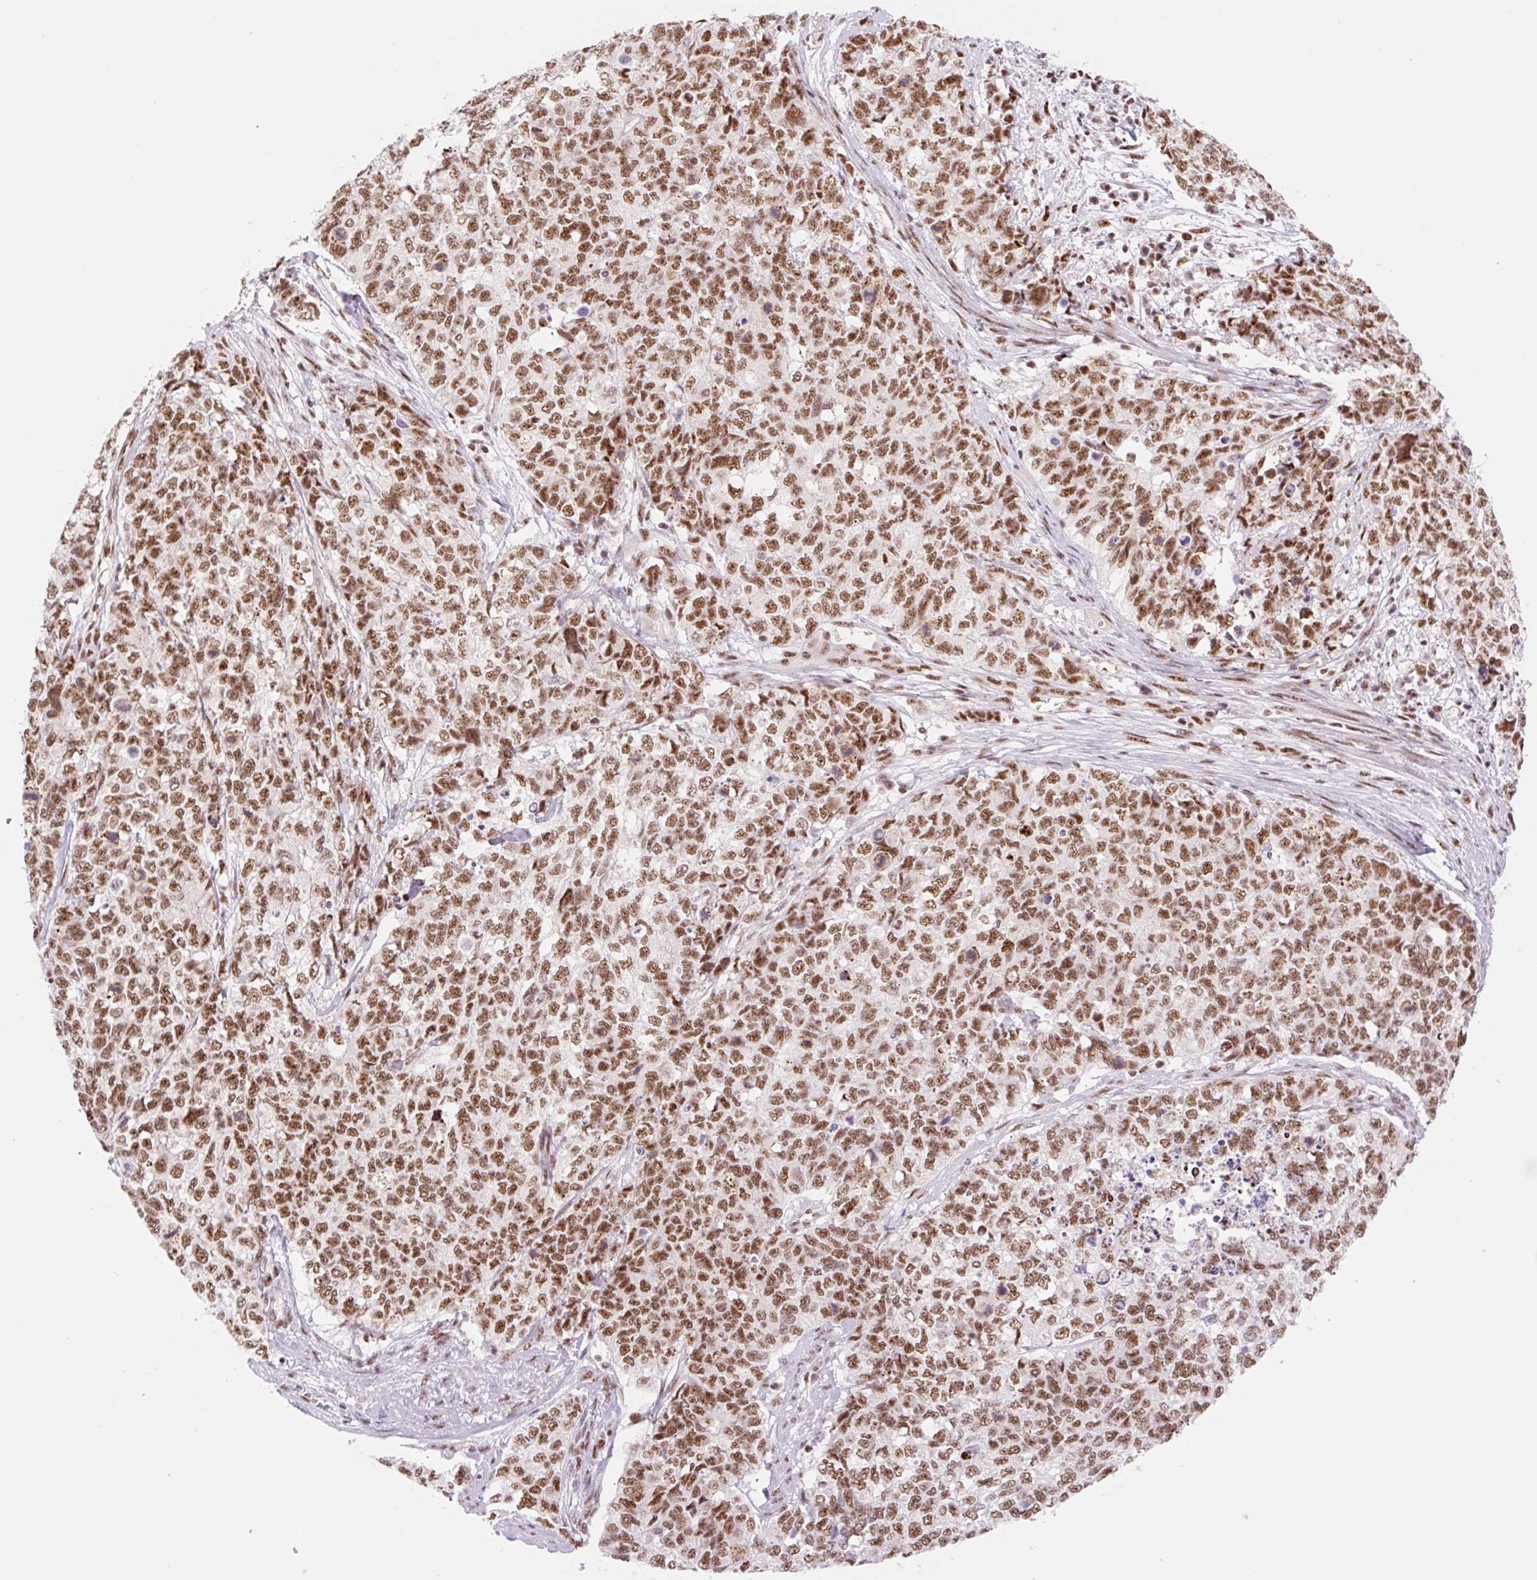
{"staining": {"intensity": "strong", "quantity": ">75%", "location": "nuclear"}, "tissue": "cervical cancer", "cell_type": "Tumor cells", "image_type": "cancer", "snomed": [{"axis": "morphology", "description": "Squamous cell carcinoma, NOS"}, {"axis": "topography", "description": "Cervix"}], "caption": "This micrograph demonstrates cervical cancer (squamous cell carcinoma) stained with immunohistochemistry to label a protein in brown. The nuclear of tumor cells show strong positivity for the protein. Nuclei are counter-stained blue.", "gene": "PRDM11", "patient": {"sex": "female", "age": 63}}